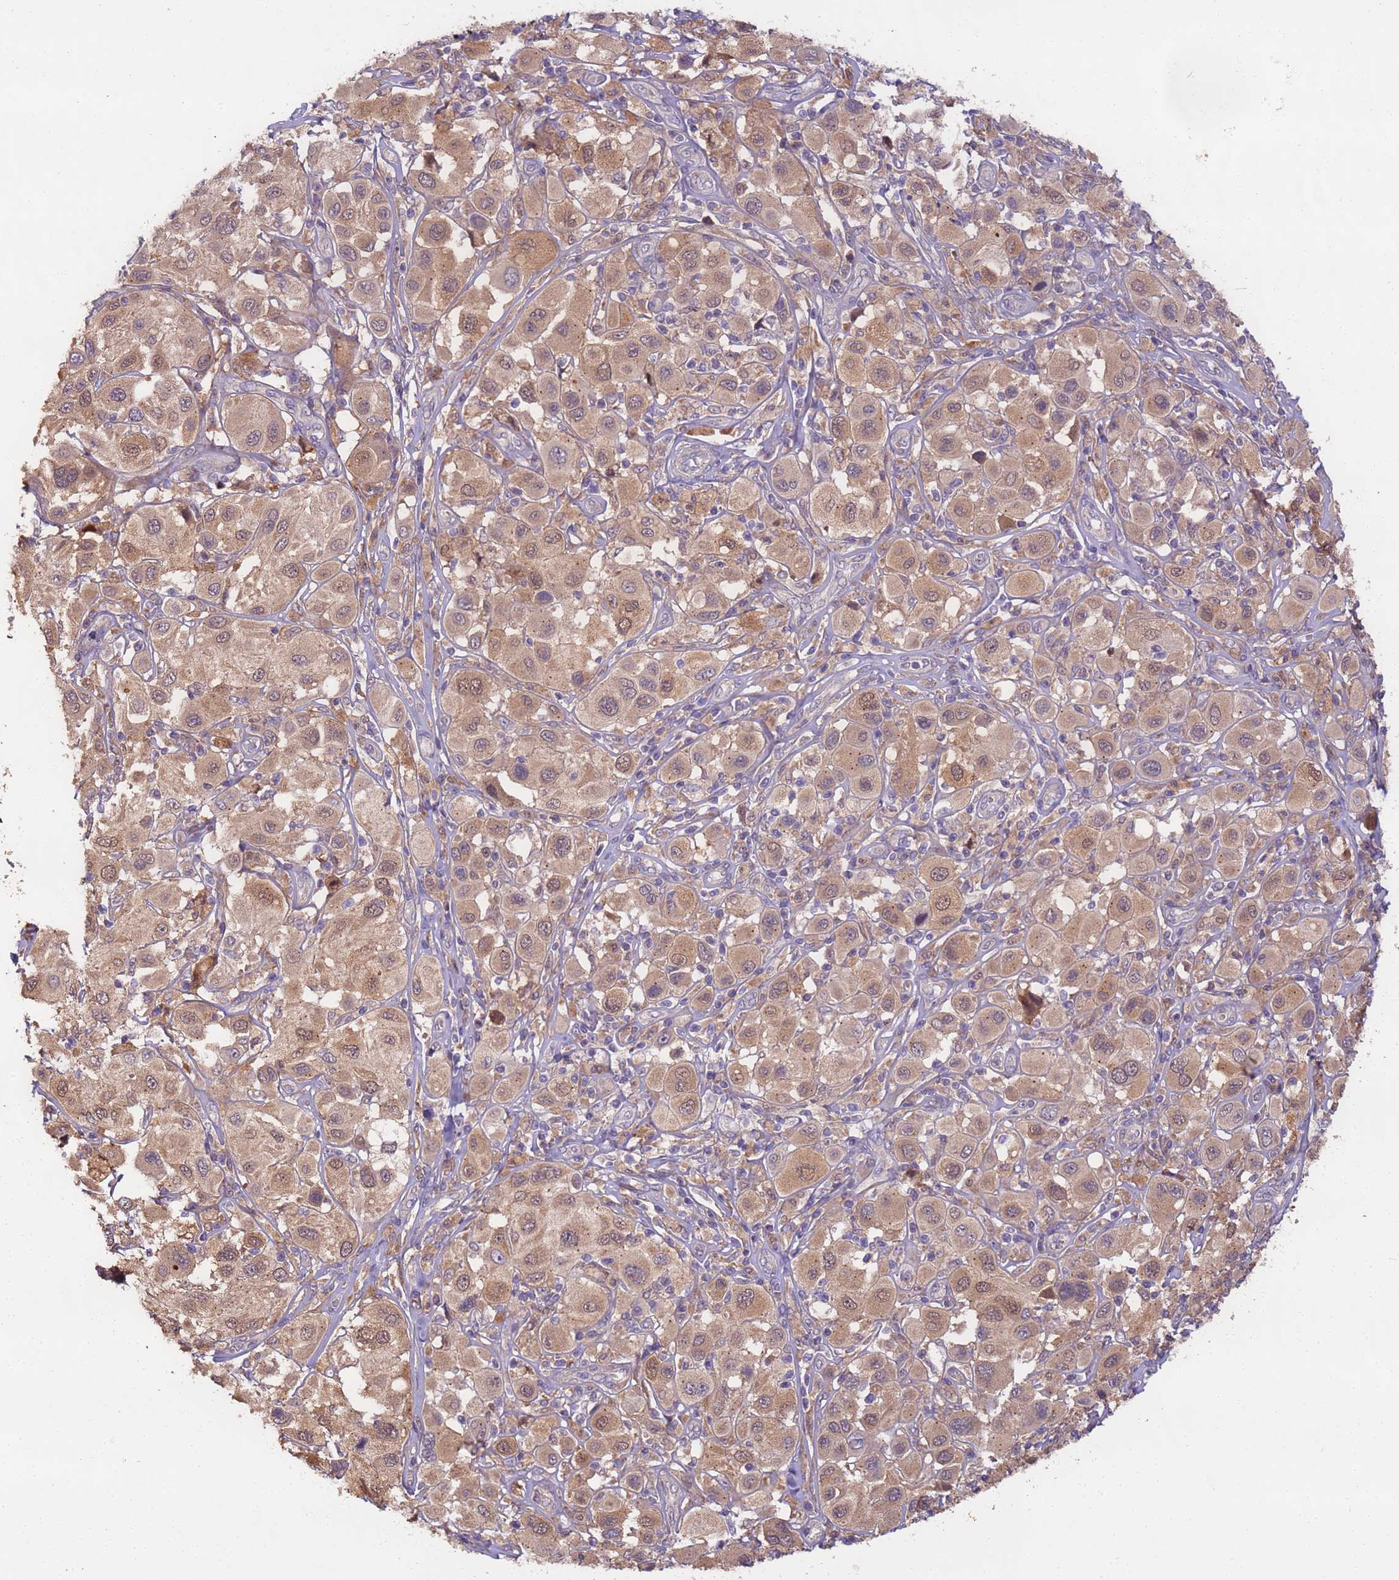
{"staining": {"intensity": "moderate", "quantity": ">75%", "location": "cytoplasmic/membranous,nuclear"}, "tissue": "melanoma", "cell_type": "Tumor cells", "image_type": "cancer", "snomed": [{"axis": "morphology", "description": "Malignant melanoma, Metastatic site"}, {"axis": "topography", "description": "Skin"}], "caption": "Immunohistochemical staining of human melanoma shows moderate cytoplasmic/membranous and nuclear protein expression in approximately >75% of tumor cells.", "gene": "TIGAR", "patient": {"sex": "male", "age": 41}}